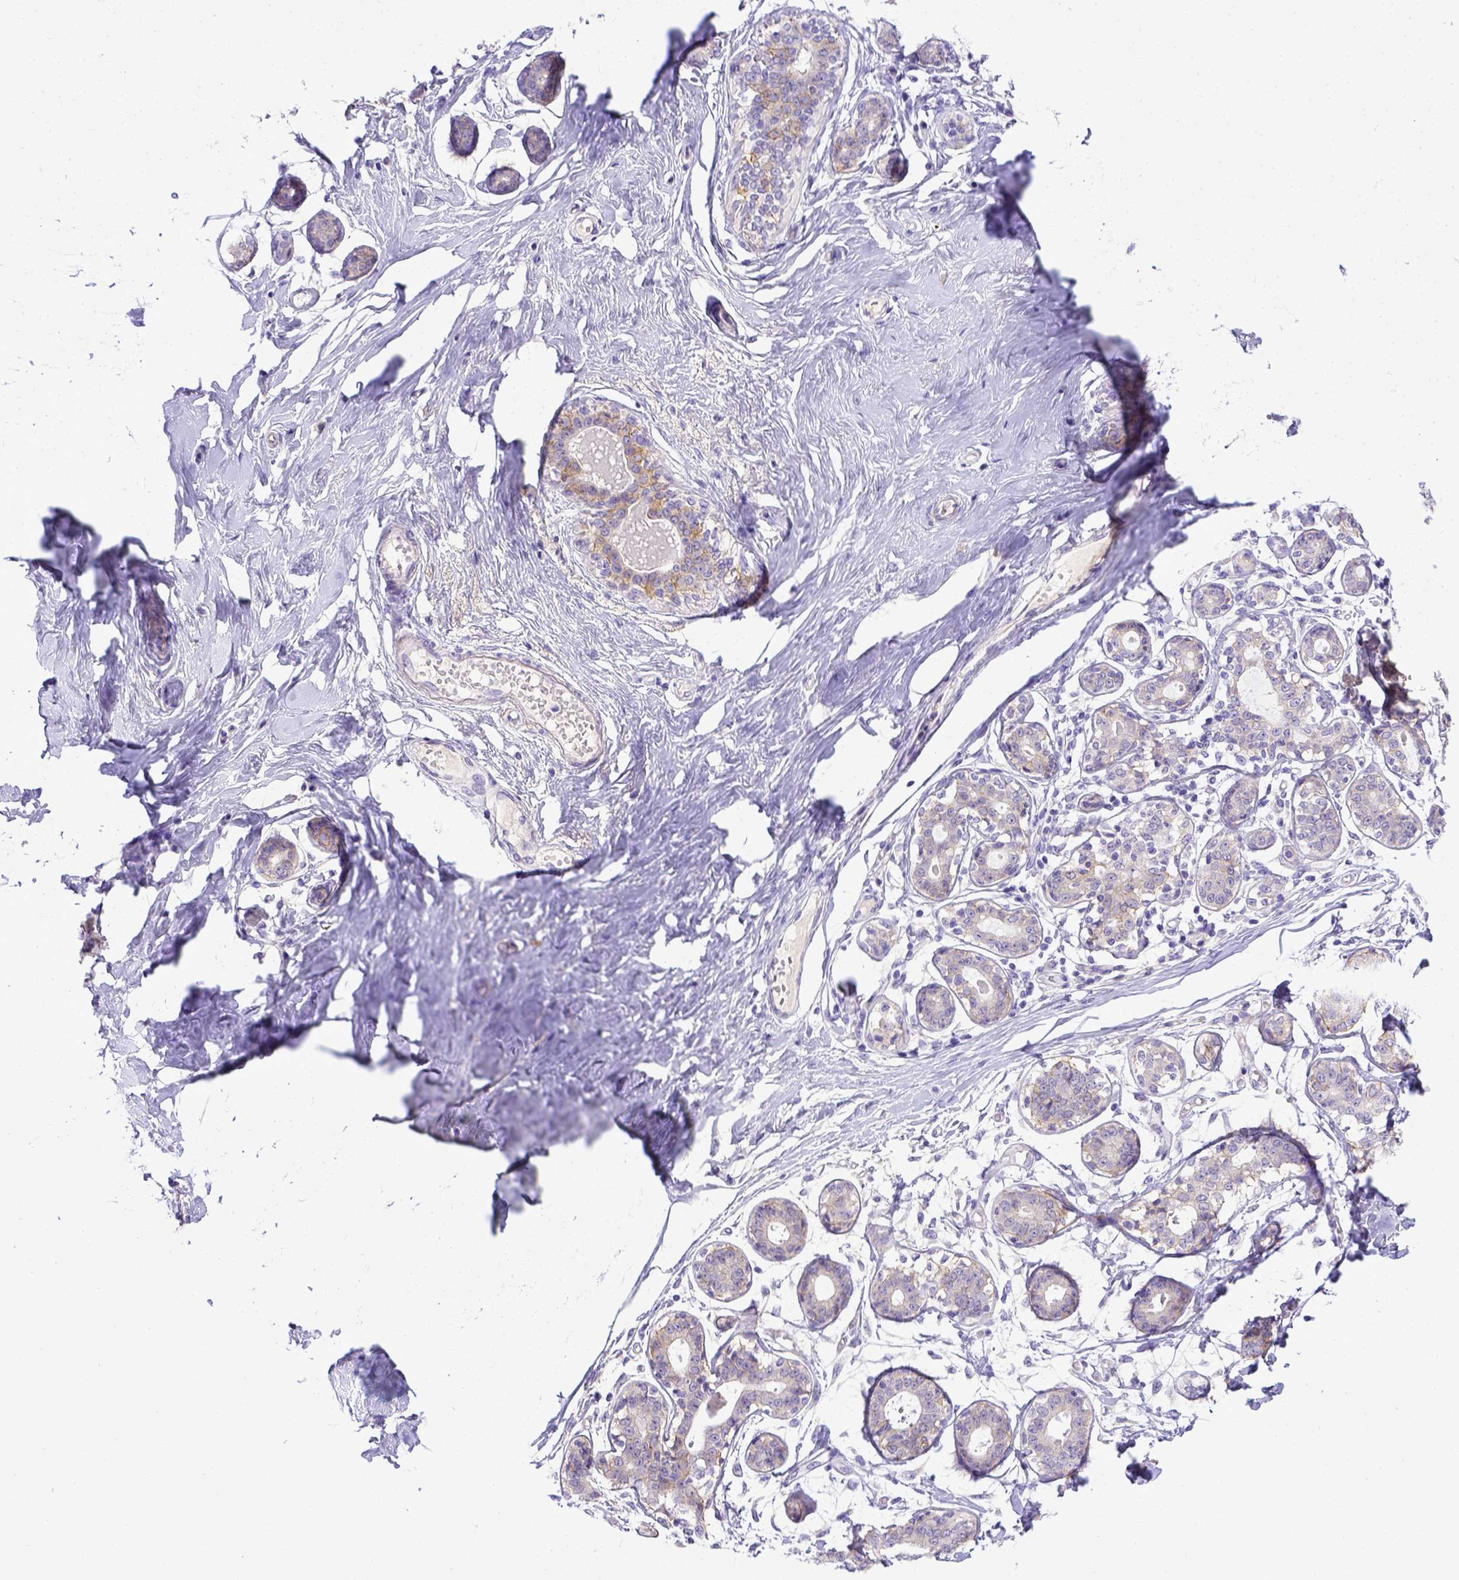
{"staining": {"intensity": "negative", "quantity": "none", "location": "none"}, "tissue": "breast", "cell_type": "Adipocytes", "image_type": "normal", "snomed": [{"axis": "morphology", "description": "Normal tissue, NOS"}, {"axis": "topography", "description": "Skin"}, {"axis": "topography", "description": "Breast"}], "caption": "This is an immunohistochemistry (IHC) photomicrograph of benign human breast. There is no positivity in adipocytes.", "gene": "BTN1A1", "patient": {"sex": "female", "age": 43}}